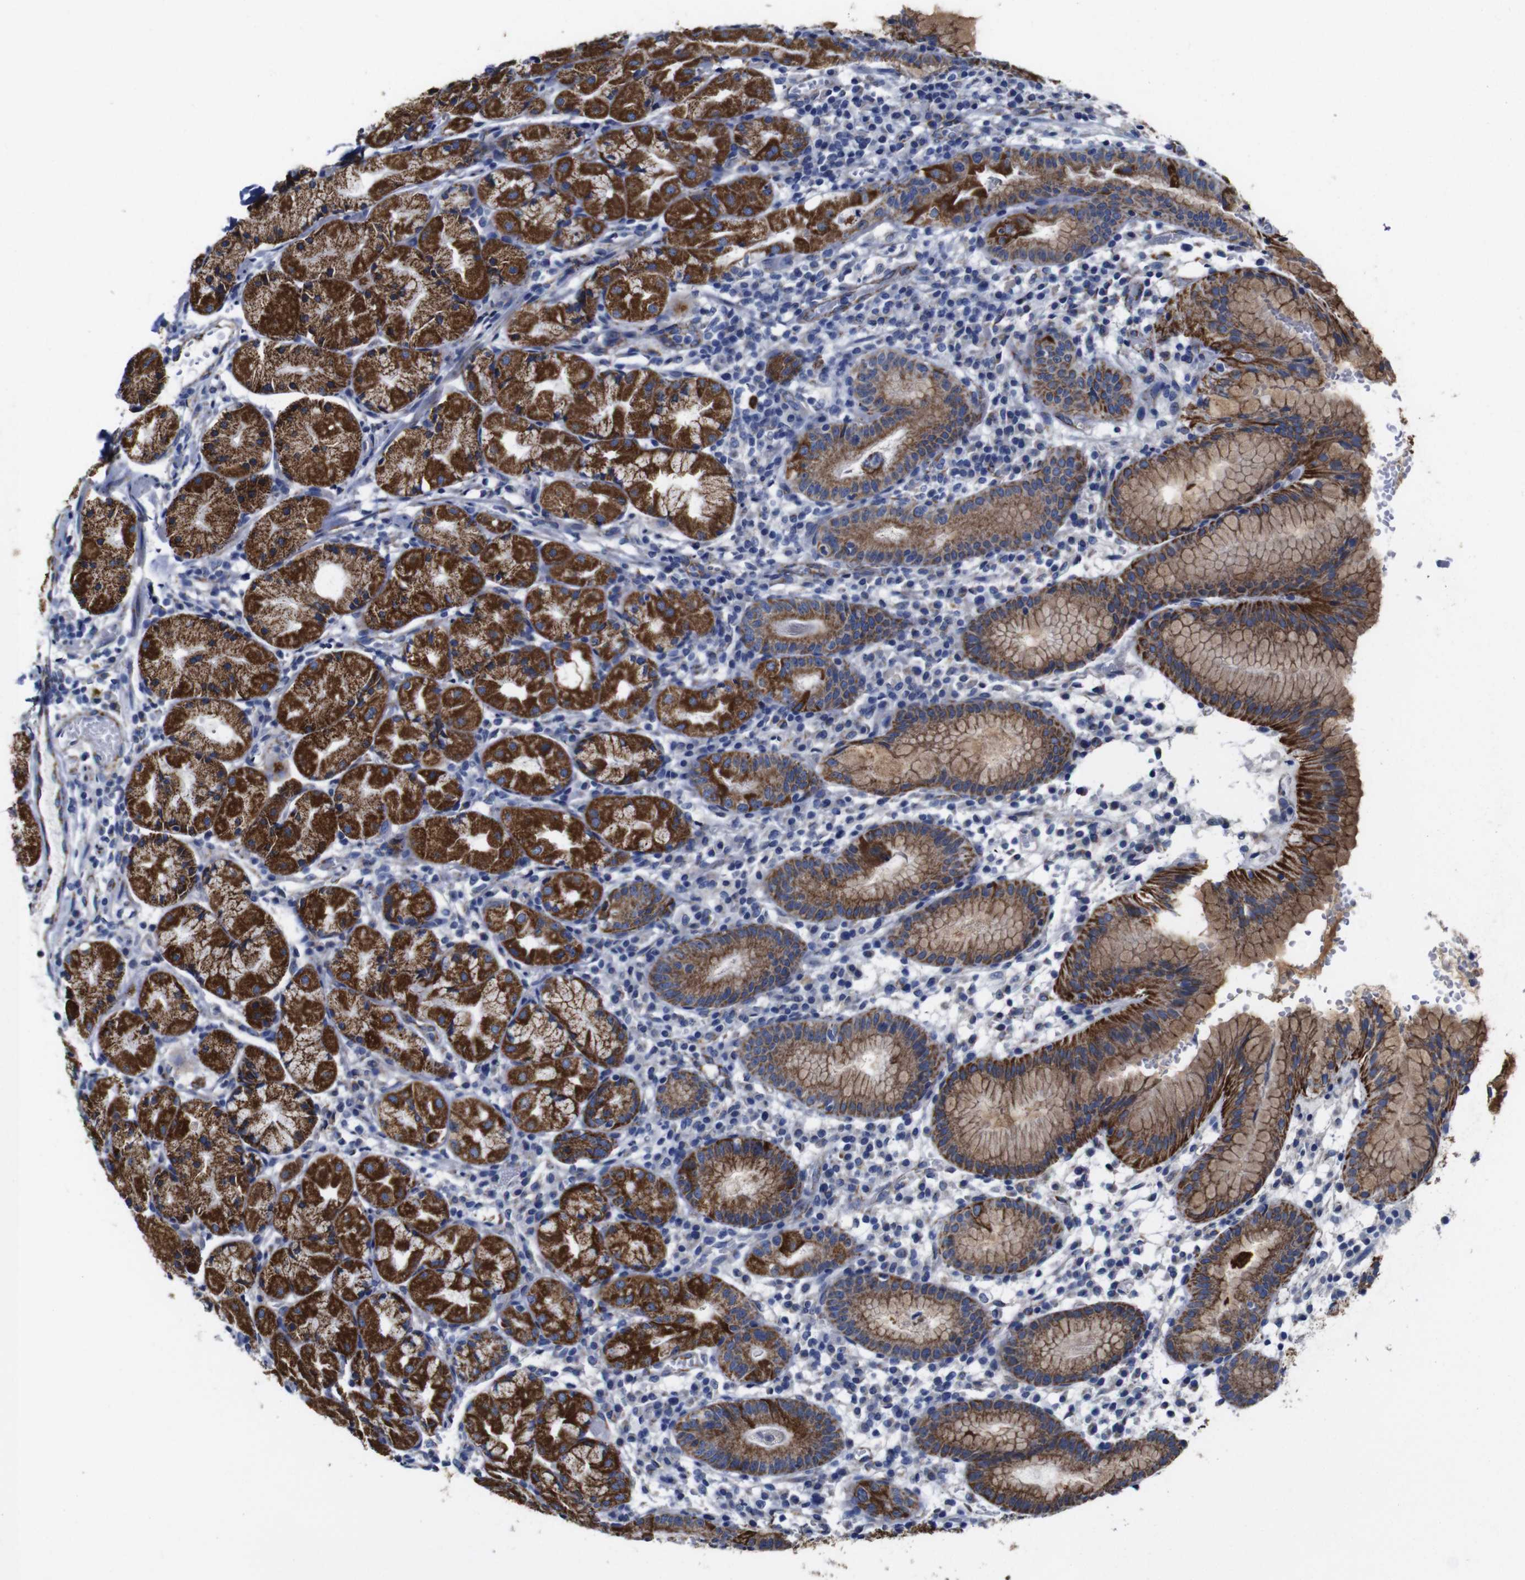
{"staining": {"intensity": "strong", "quantity": "25%-75%", "location": "cytoplasmic/membranous"}, "tissue": "stomach", "cell_type": "Glandular cells", "image_type": "normal", "snomed": [{"axis": "morphology", "description": "Normal tissue, NOS"}, {"axis": "topography", "description": "Stomach"}, {"axis": "topography", "description": "Stomach, lower"}], "caption": "Immunohistochemical staining of unremarkable human stomach shows 25%-75% levels of strong cytoplasmic/membranous protein staining in about 25%-75% of glandular cells.", "gene": "MAOA", "patient": {"sex": "female", "age": 75}}